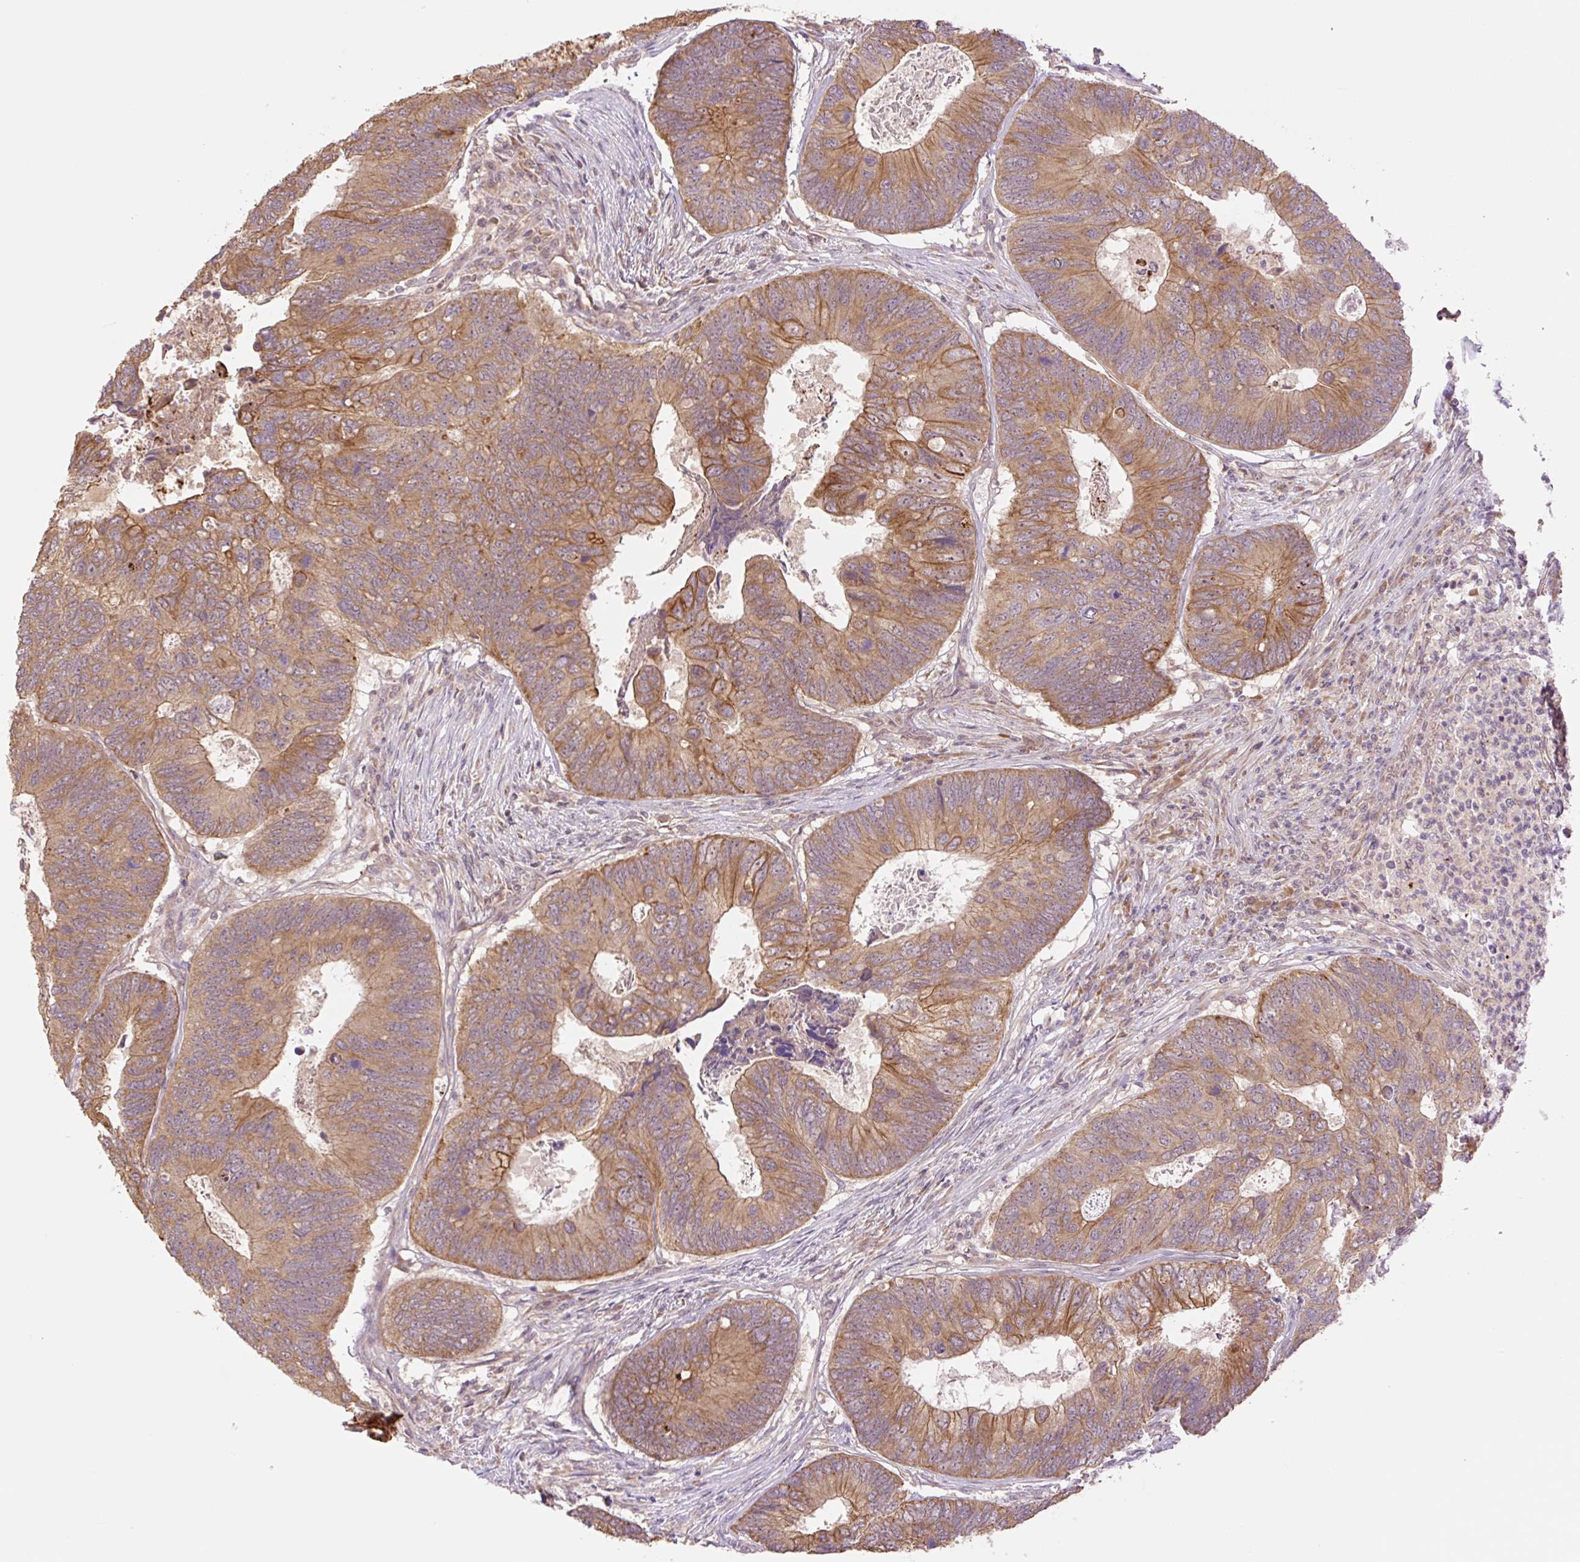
{"staining": {"intensity": "moderate", "quantity": ">75%", "location": "cytoplasmic/membranous"}, "tissue": "colorectal cancer", "cell_type": "Tumor cells", "image_type": "cancer", "snomed": [{"axis": "morphology", "description": "Adenocarcinoma, NOS"}, {"axis": "topography", "description": "Colon"}], "caption": "Adenocarcinoma (colorectal) stained for a protein (brown) displays moderate cytoplasmic/membranous positive expression in approximately >75% of tumor cells.", "gene": "YJU2B", "patient": {"sex": "female", "age": 67}}